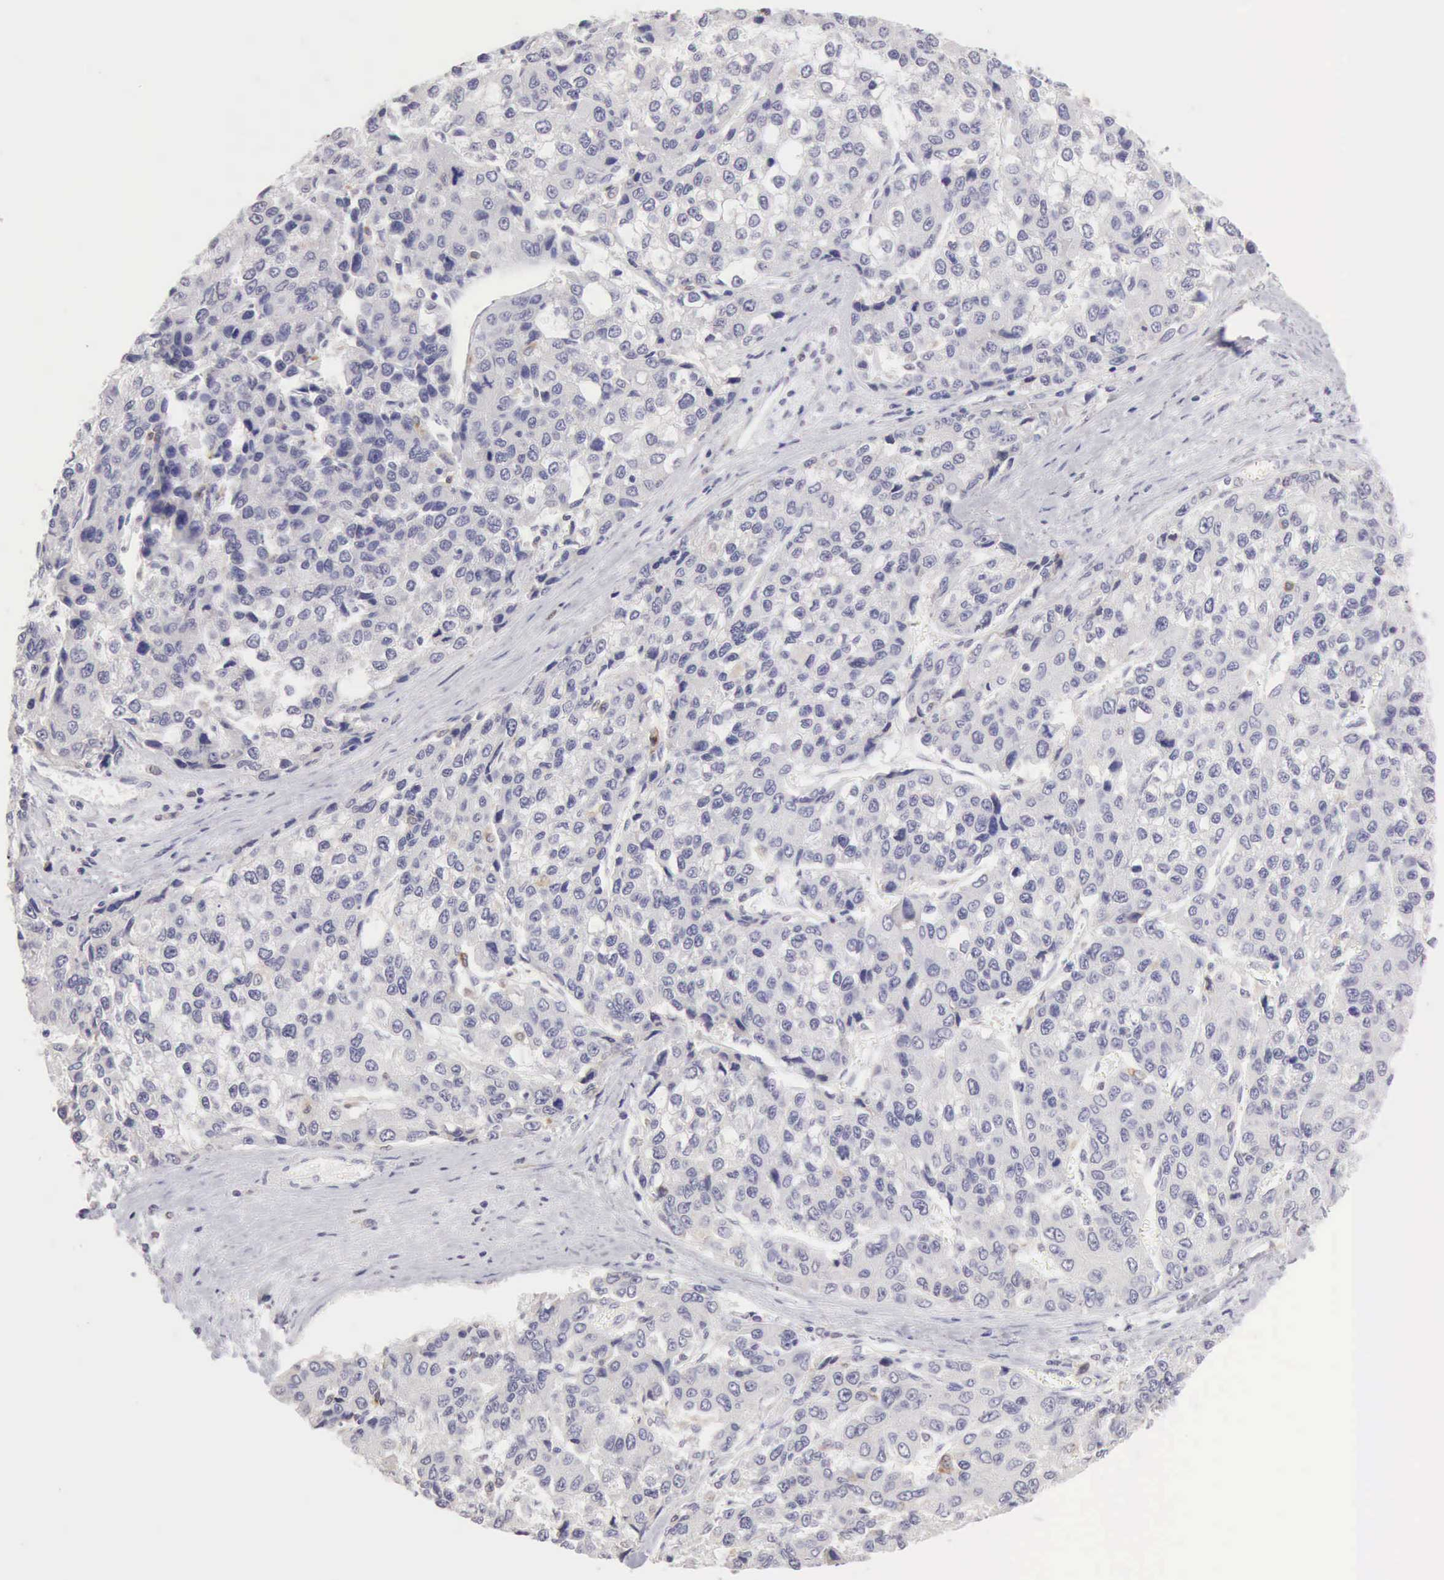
{"staining": {"intensity": "negative", "quantity": "none", "location": "none"}, "tissue": "liver cancer", "cell_type": "Tumor cells", "image_type": "cancer", "snomed": [{"axis": "morphology", "description": "Carcinoma, Hepatocellular, NOS"}, {"axis": "topography", "description": "Liver"}], "caption": "Liver hepatocellular carcinoma was stained to show a protein in brown. There is no significant staining in tumor cells. (Immunohistochemistry (ihc), brightfield microscopy, high magnification).", "gene": "RNASE1", "patient": {"sex": "female", "age": 66}}